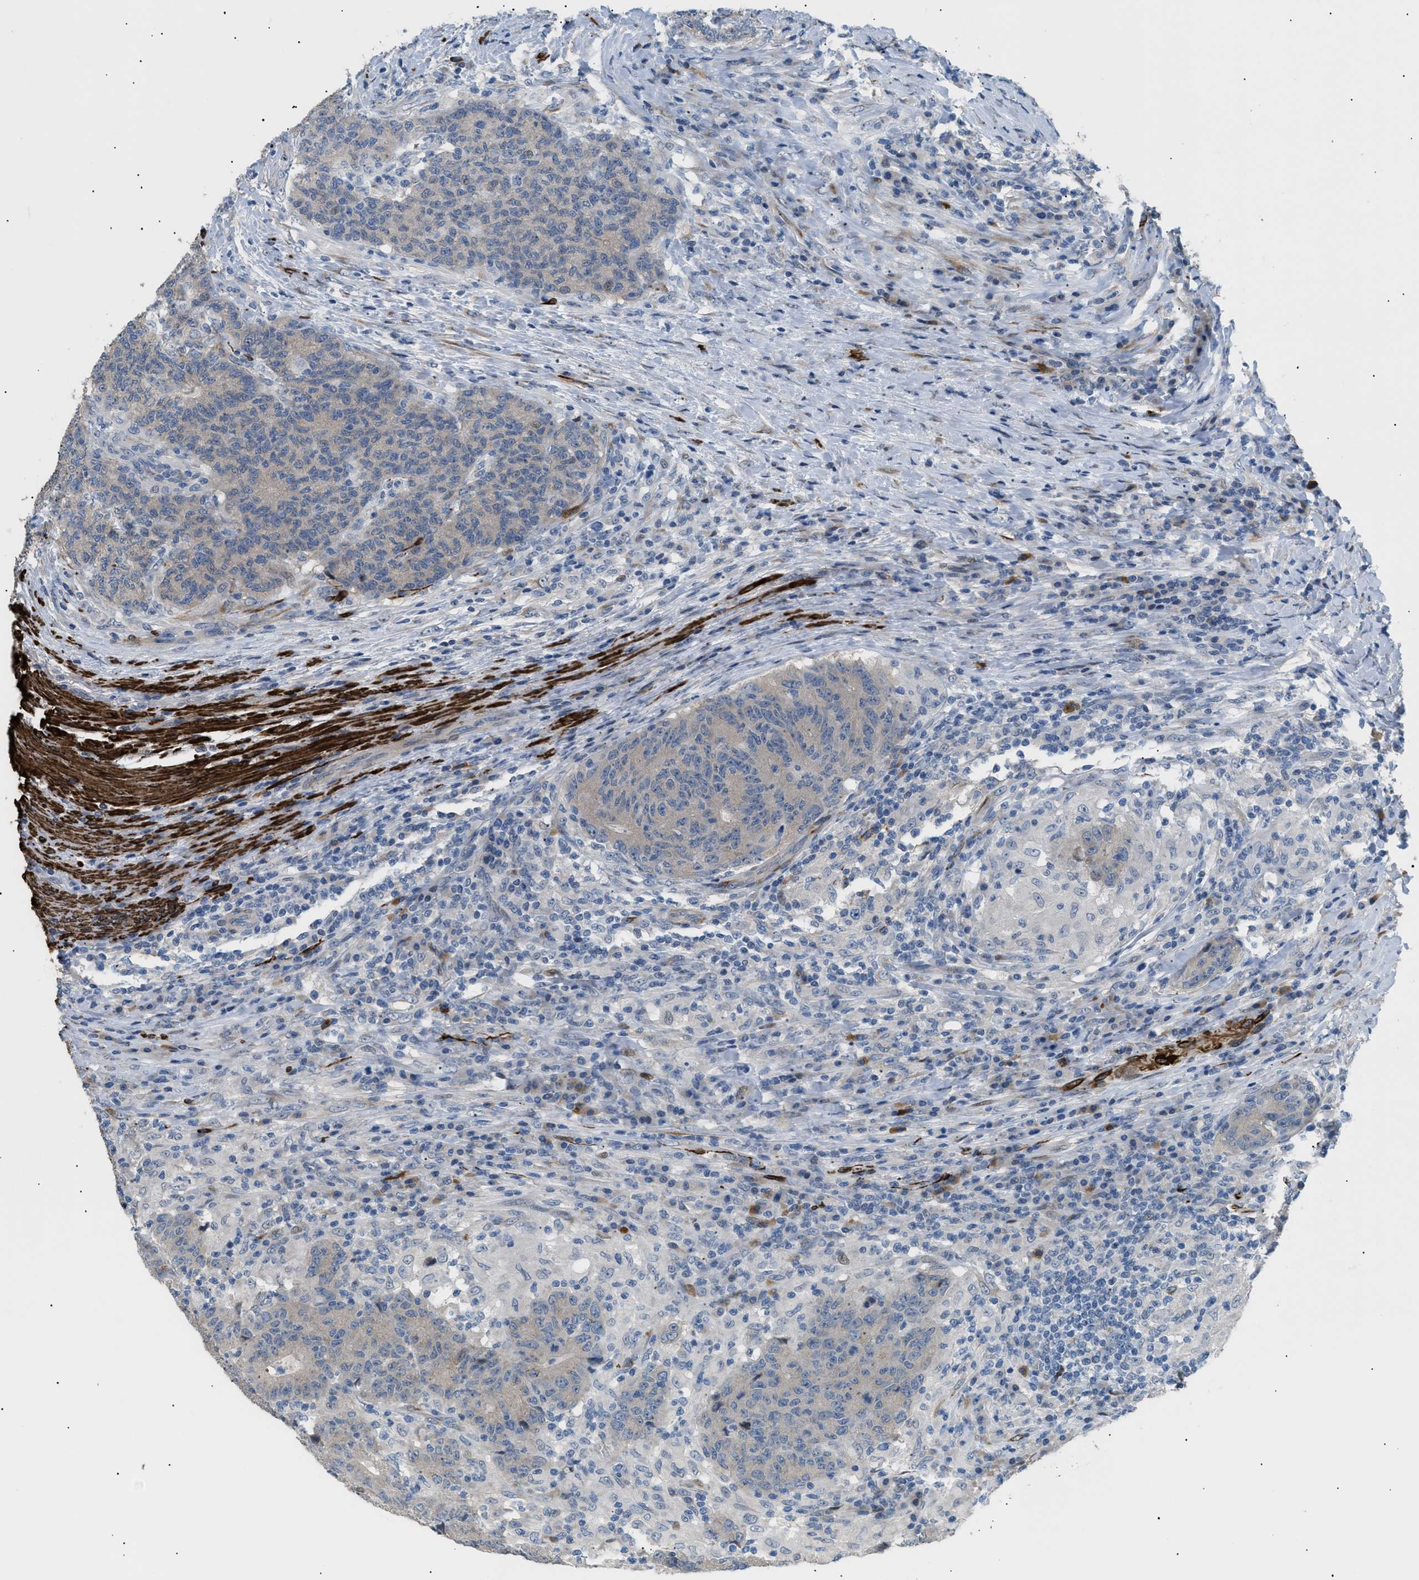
{"staining": {"intensity": "negative", "quantity": "none", "location": "none"}, "tissue": "colorectal cancer", "cell_type": "Tumor cells", "image_type": "cancer", "snomed": [{"axis": "morphology", "description": "Normal tissue, NOS"}, {"axis": "morphology", "description": "Adenocarcinoma, NOS"}, {"axis": "topography", "description": "Colon"}], "caption": "This histopathology image is of colorectal cancer (adenocarcinoma) stained with IHC to label a protein in brown with the nuclei are counter-stained blue. There is no staining in tumor cells. Brightfield microscopy of immunohistochemistry stained with DAB (brown) and hematoxylin (blue), captured at high magnification.", "gene": "ICA1", "patient": {"sex": "female", "age": 75}}